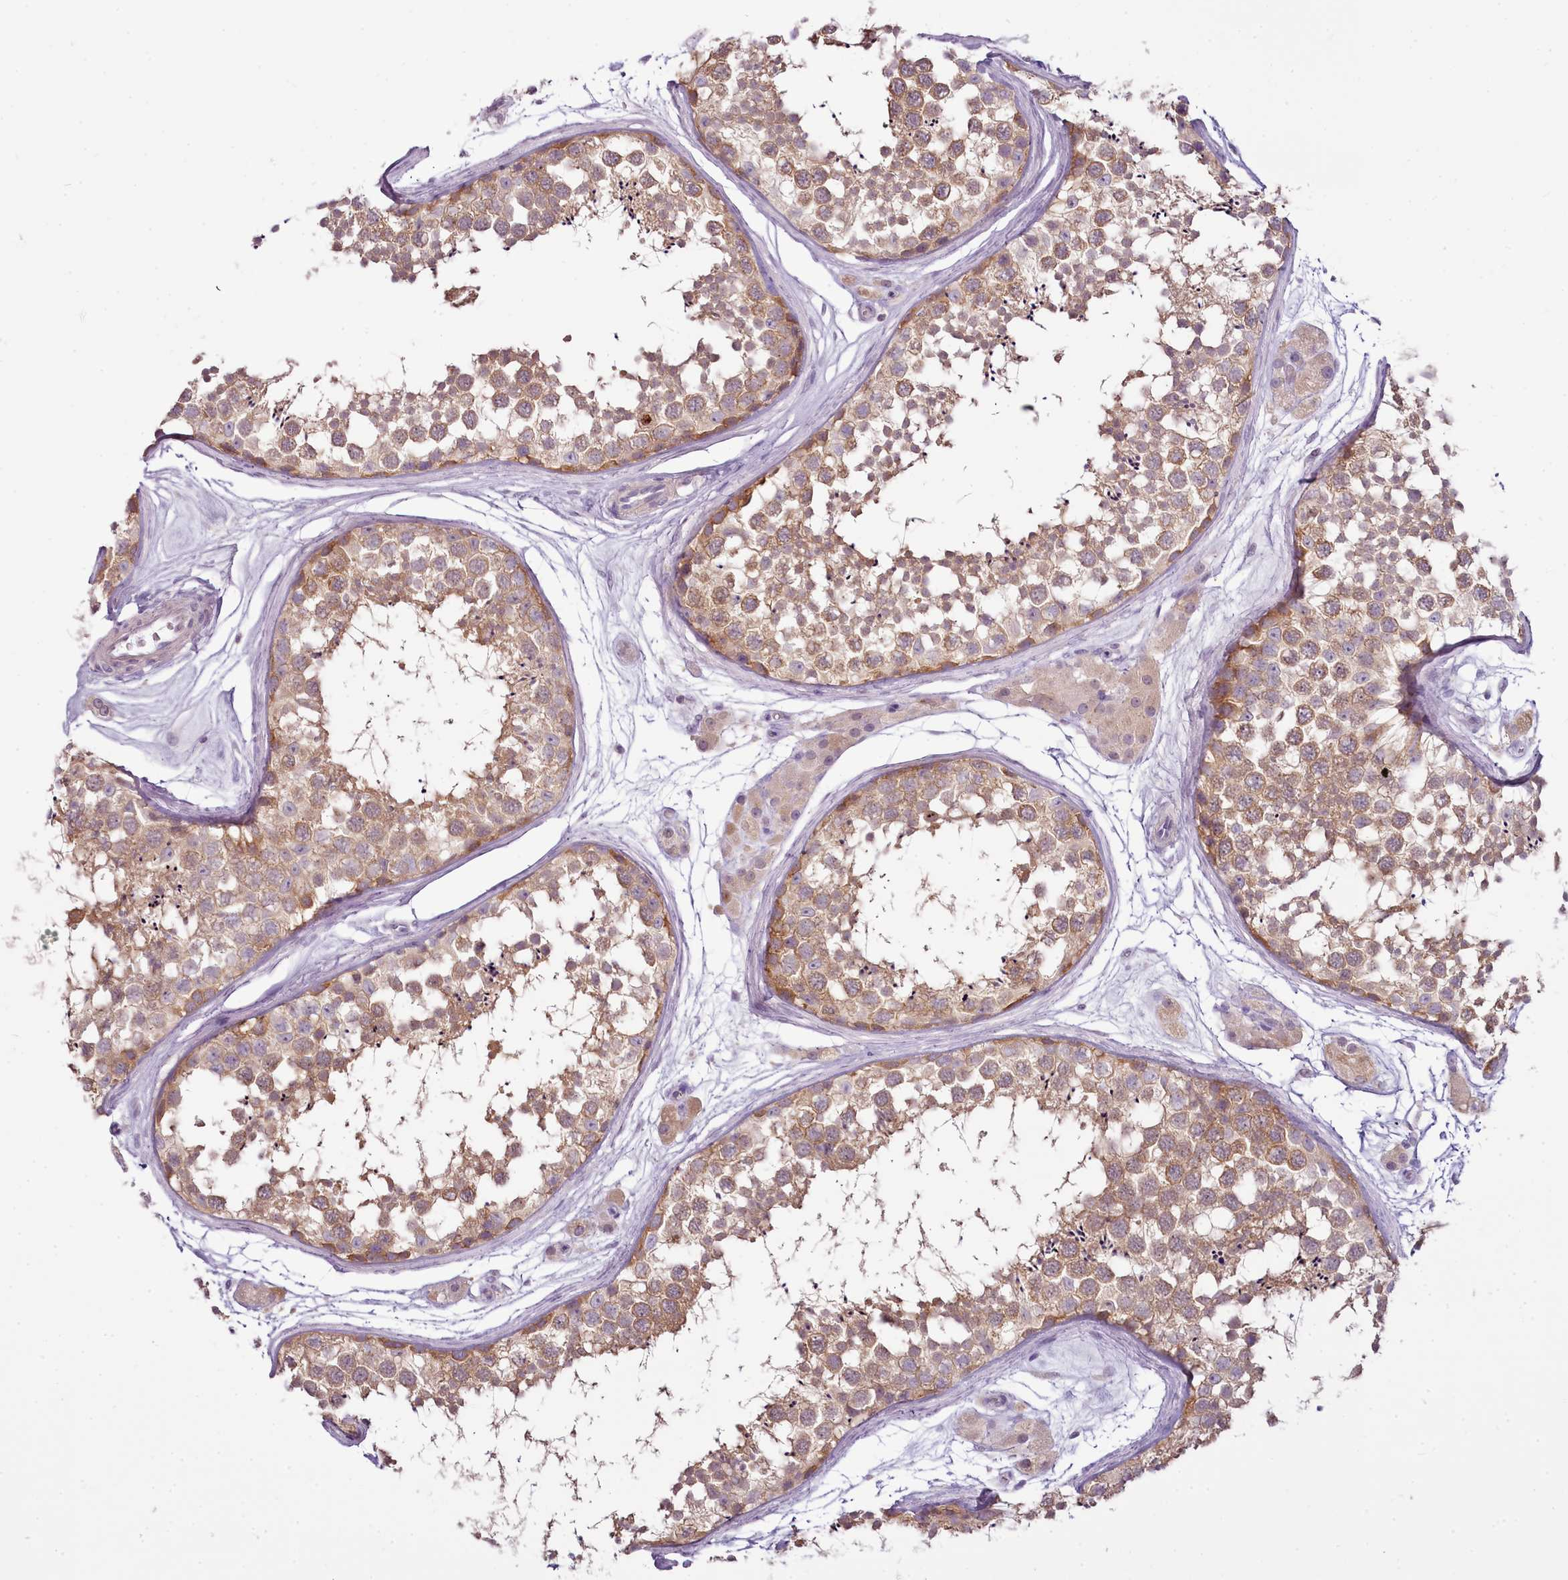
{"staining": {"intensity": "moderate", "quantity": ">75%", "location": "cytoplasmic/membranous"}, "tissue": "testis", "cell_type": "Cells in seminiferous ducts", "image_type": "normal", "snomed": [{"axis": "morphology", "description": "Normal tissue, NOS"}, {"axis": "topography", "description": "Testis"}], "caption": "Immunohistochemistry (IHC) photomicrograph of unremarkable testis stained for a protein (brown), which displays medium levels of moderate cytoplasmic/membranous positivity in approximately >75% of cells in seminiferous ducts.", "gene": "CAPN7", "patient": {"sex": "male", "age": 56}}